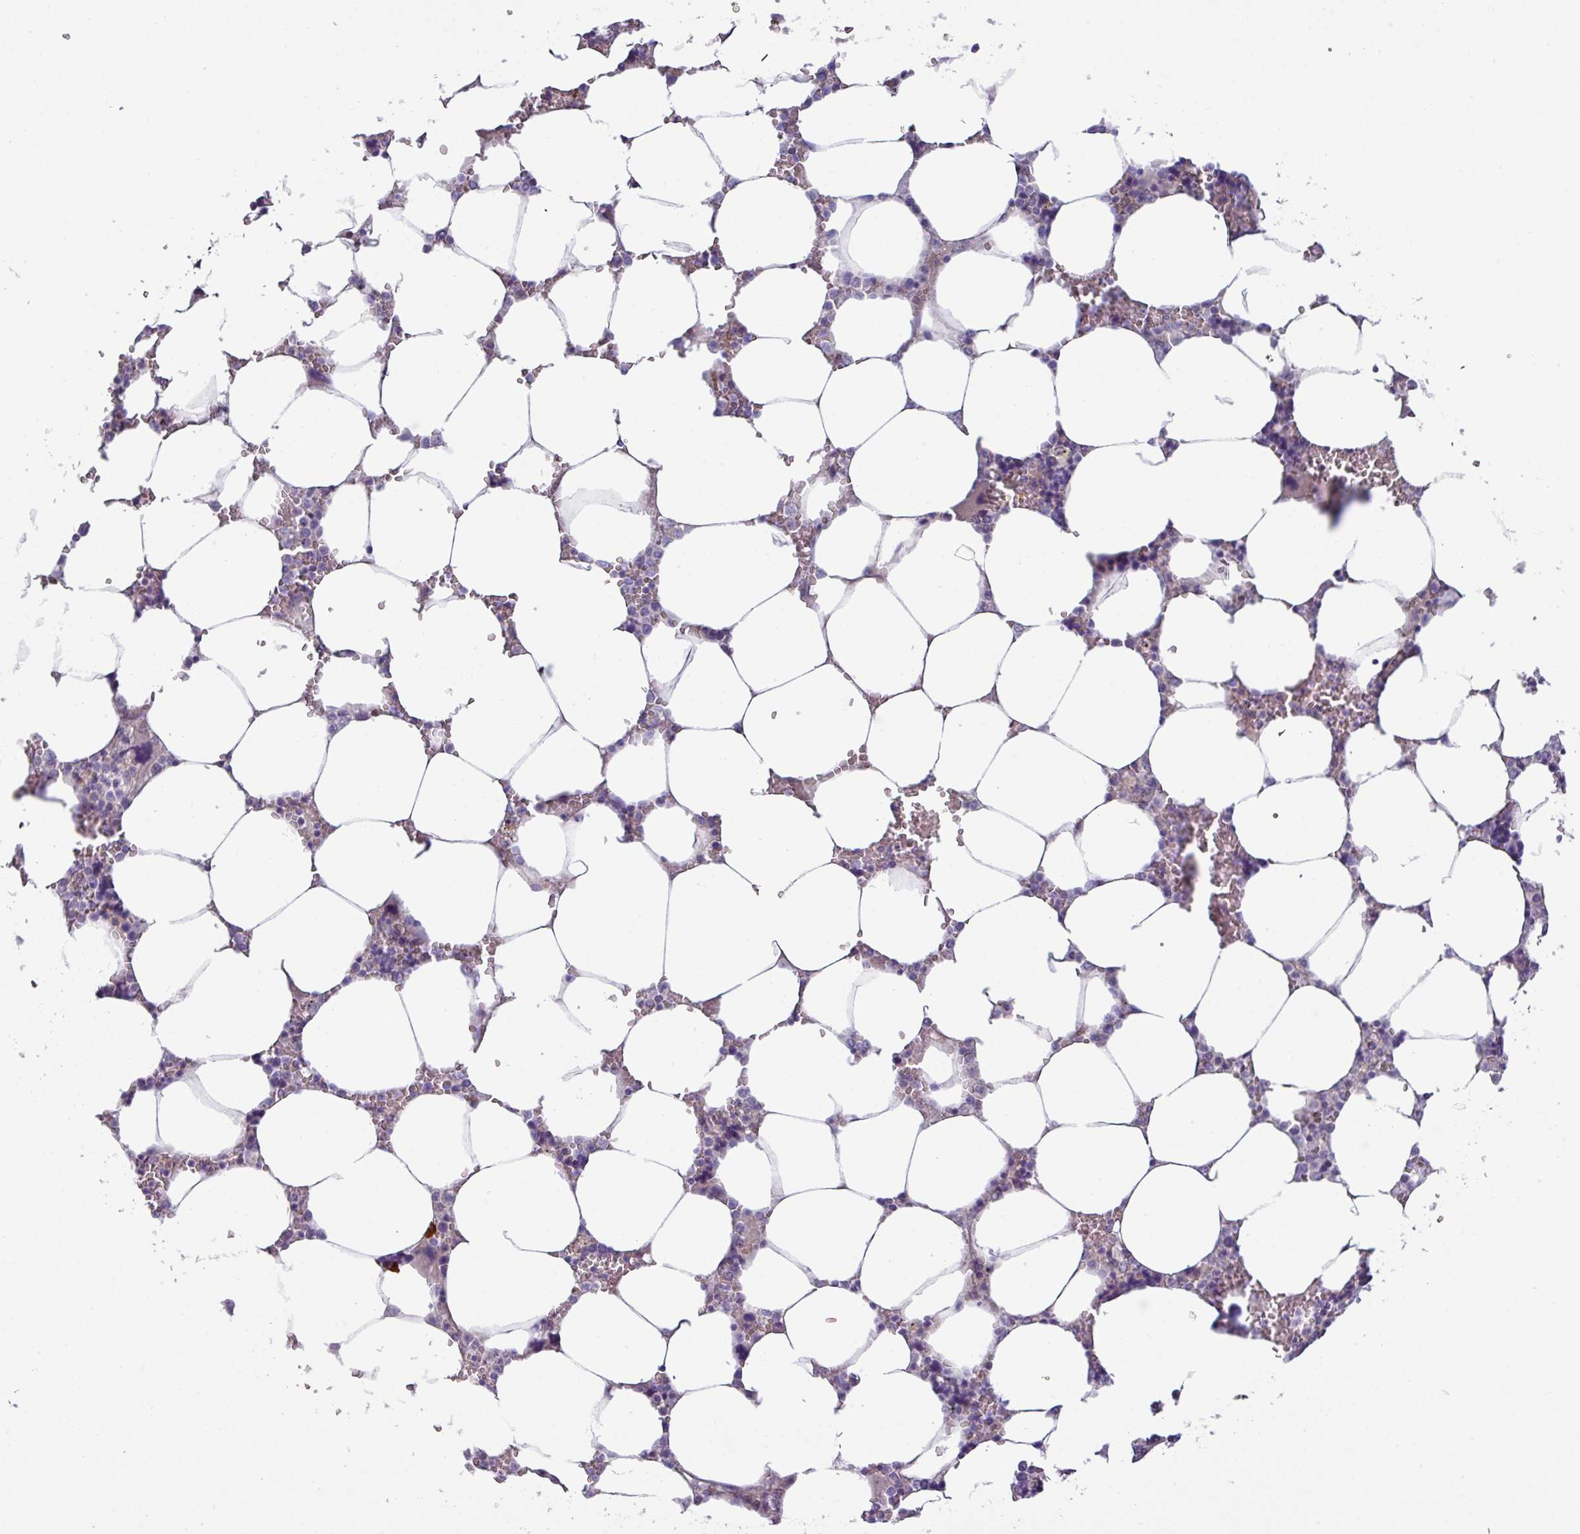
{"staining": {"intensity": "negative", "quantity": "none", "location": "none"}, "tissue": "bone marrow", "cell_type": "Hematopoietic cells", "image_type": "normal", "snomed": [{"axis": "morphology", "description": "Normal tissue, NOS"}, {"axis": "topography", "description": "Bone marrow"}], "caption": "Immunohistochemistry micrograph of normal bone marrow: human bone marrow stained with DAB exhibits no significant protein staining in hematopoietic cells.", "gene": "RGS16", "patient": {"sex": "male", "age": 64}}